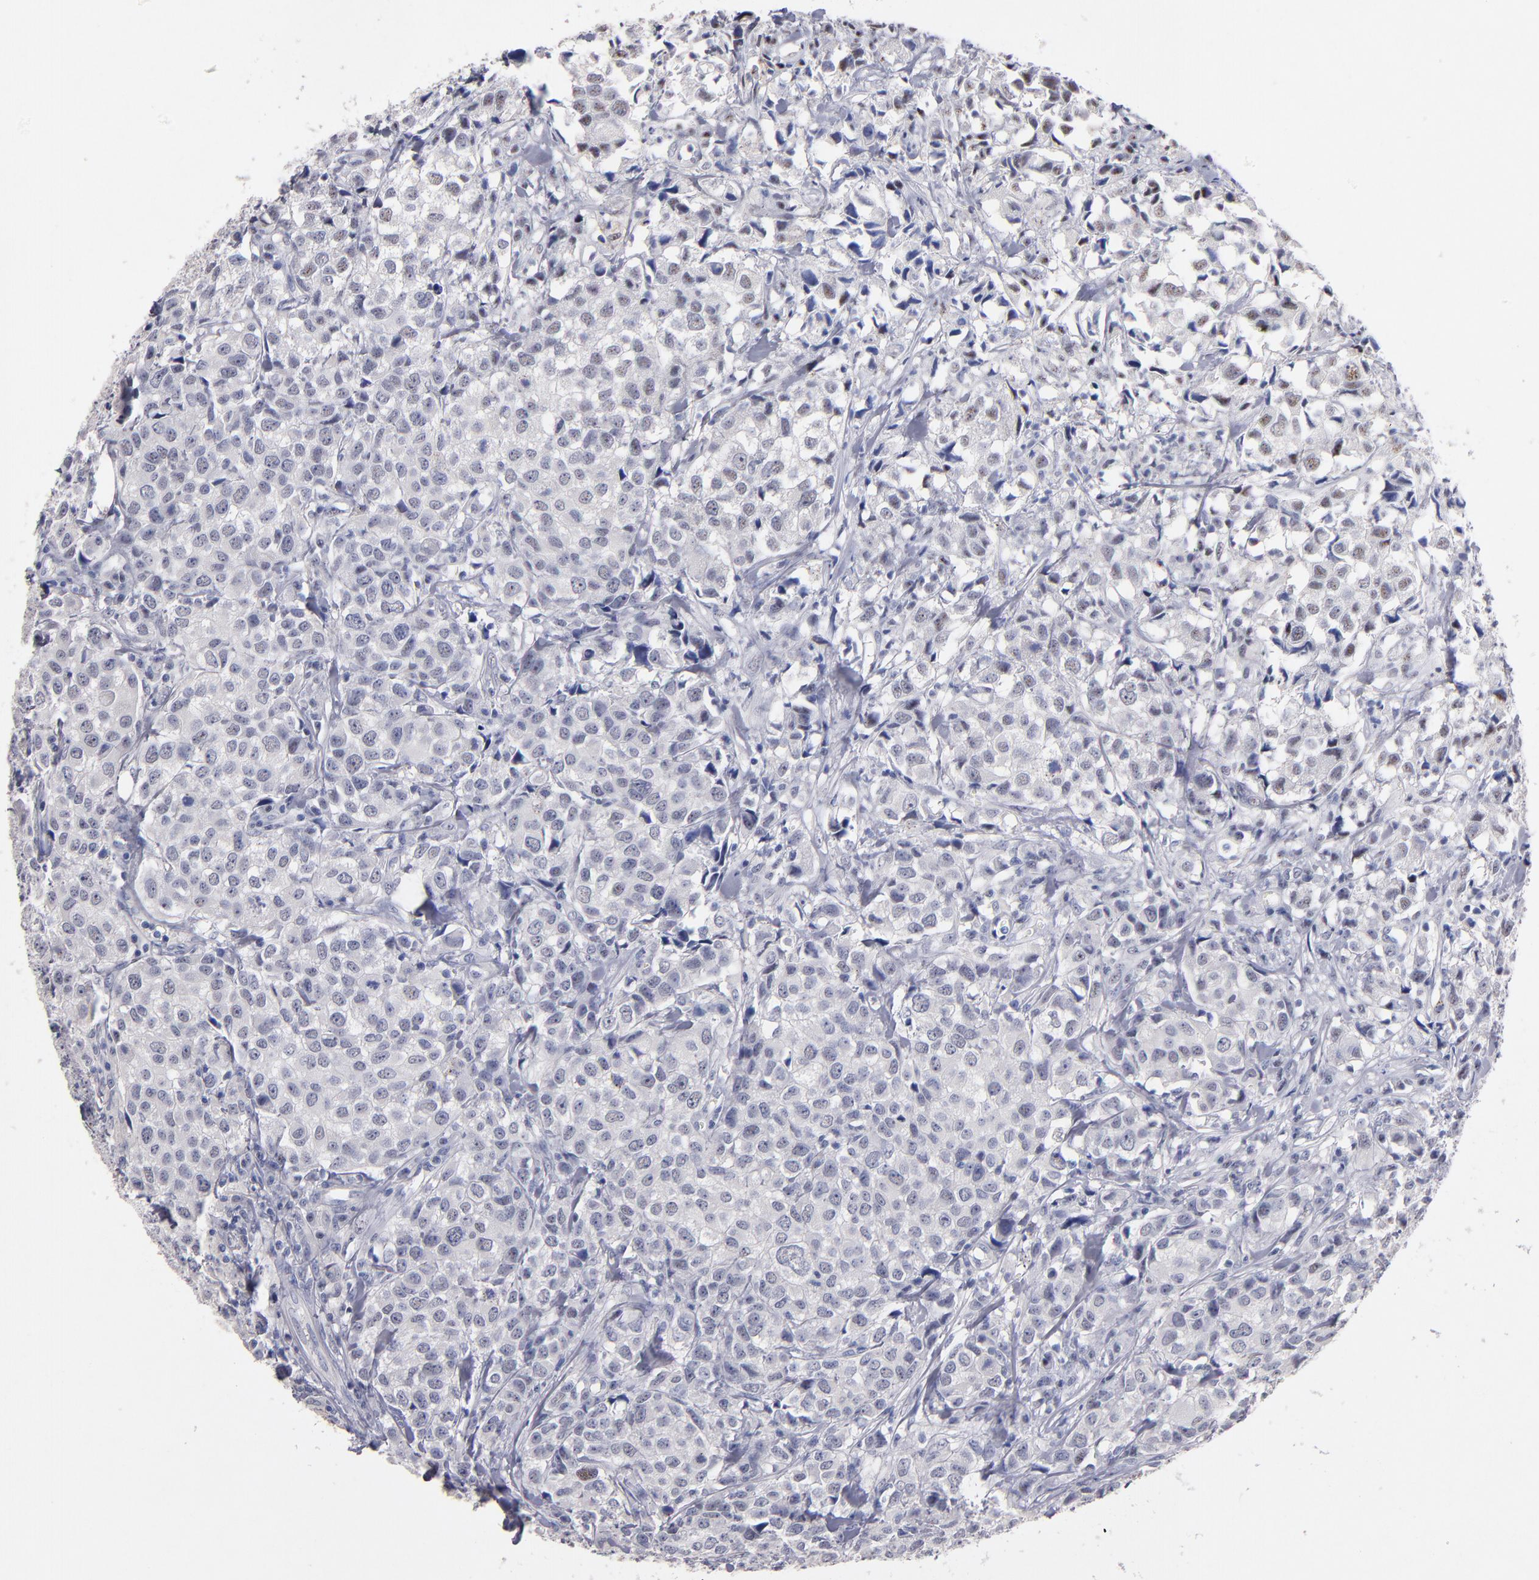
{"staining": {"intensity": "weak", "quantity": "<25%", "location": "nuclear"}, "tissue": "urothelial cancer", "cell_type": "Tumor cells", "image_type": "cancer", "snomed": [{"axis": "morphology", "description": "Urothelial carcinoma, High grade"}, {"axis": "topography", "description": "Urinary bladder"}], "caption": "Photomicrograph shows no significant protein positivity in tumor cells of urothelial cancer.", "gene": "RAF1", "patient": {"sex": "female", "age": 75}}